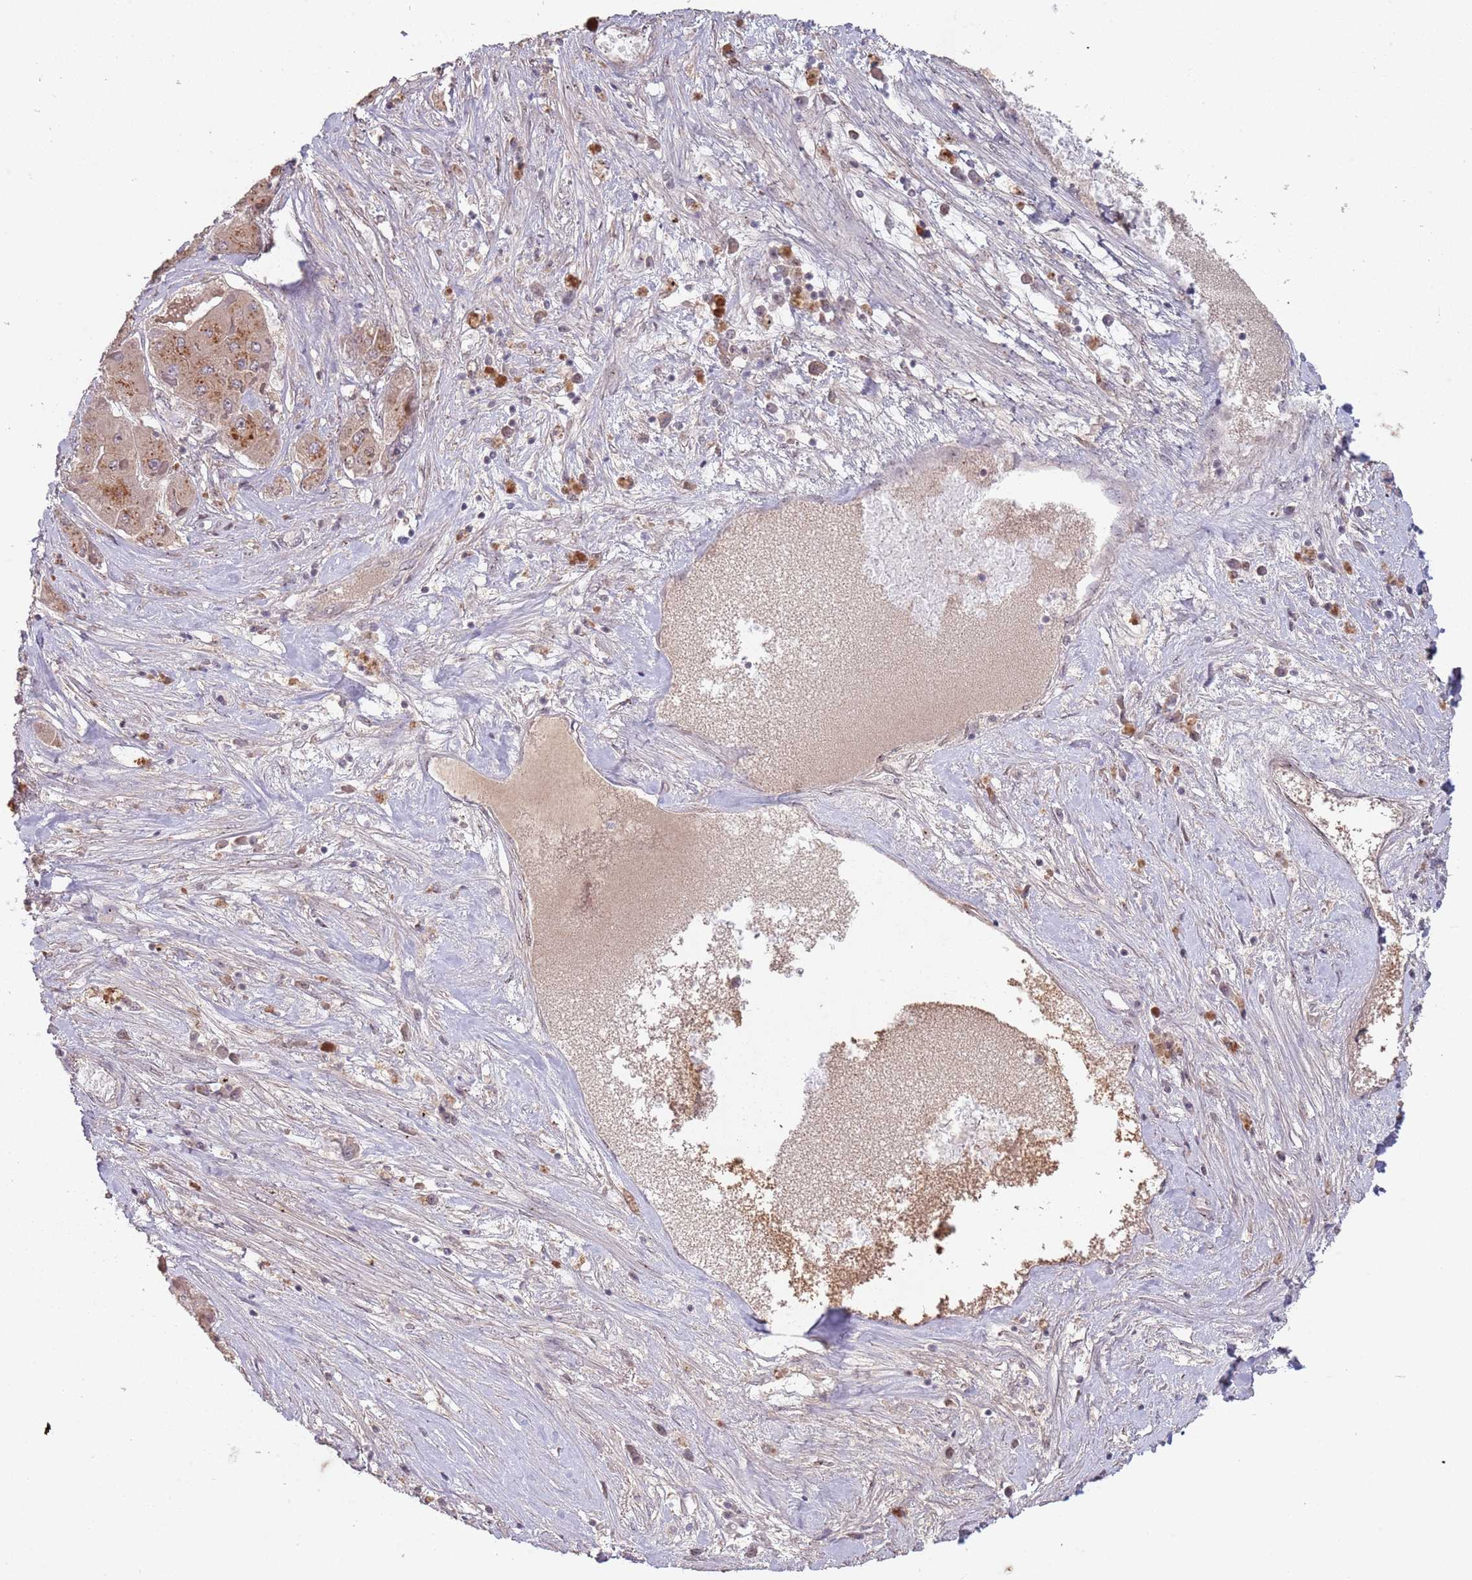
{"staining": {"intensity": "weak", "quantity": ">75%", "location": "cytoplasmic/membranous"}, "tissue": "liver cancer", "cell_type": "Tumor cells", "image_type": "cancer", "snomed": [{"axis": "morphology", "description": "Carcinoma, Hepatocellular, NOS"}, {"axis": "topography", "description": "Liver"}], "caption": "Liver cancer stained for a protein (brown) reveals weak cytoplasmic/membranous positive staining in approximately >75% of tumor cells.", "gene": "CIZ1", "patient": {"sex": "female", "age": 73}}